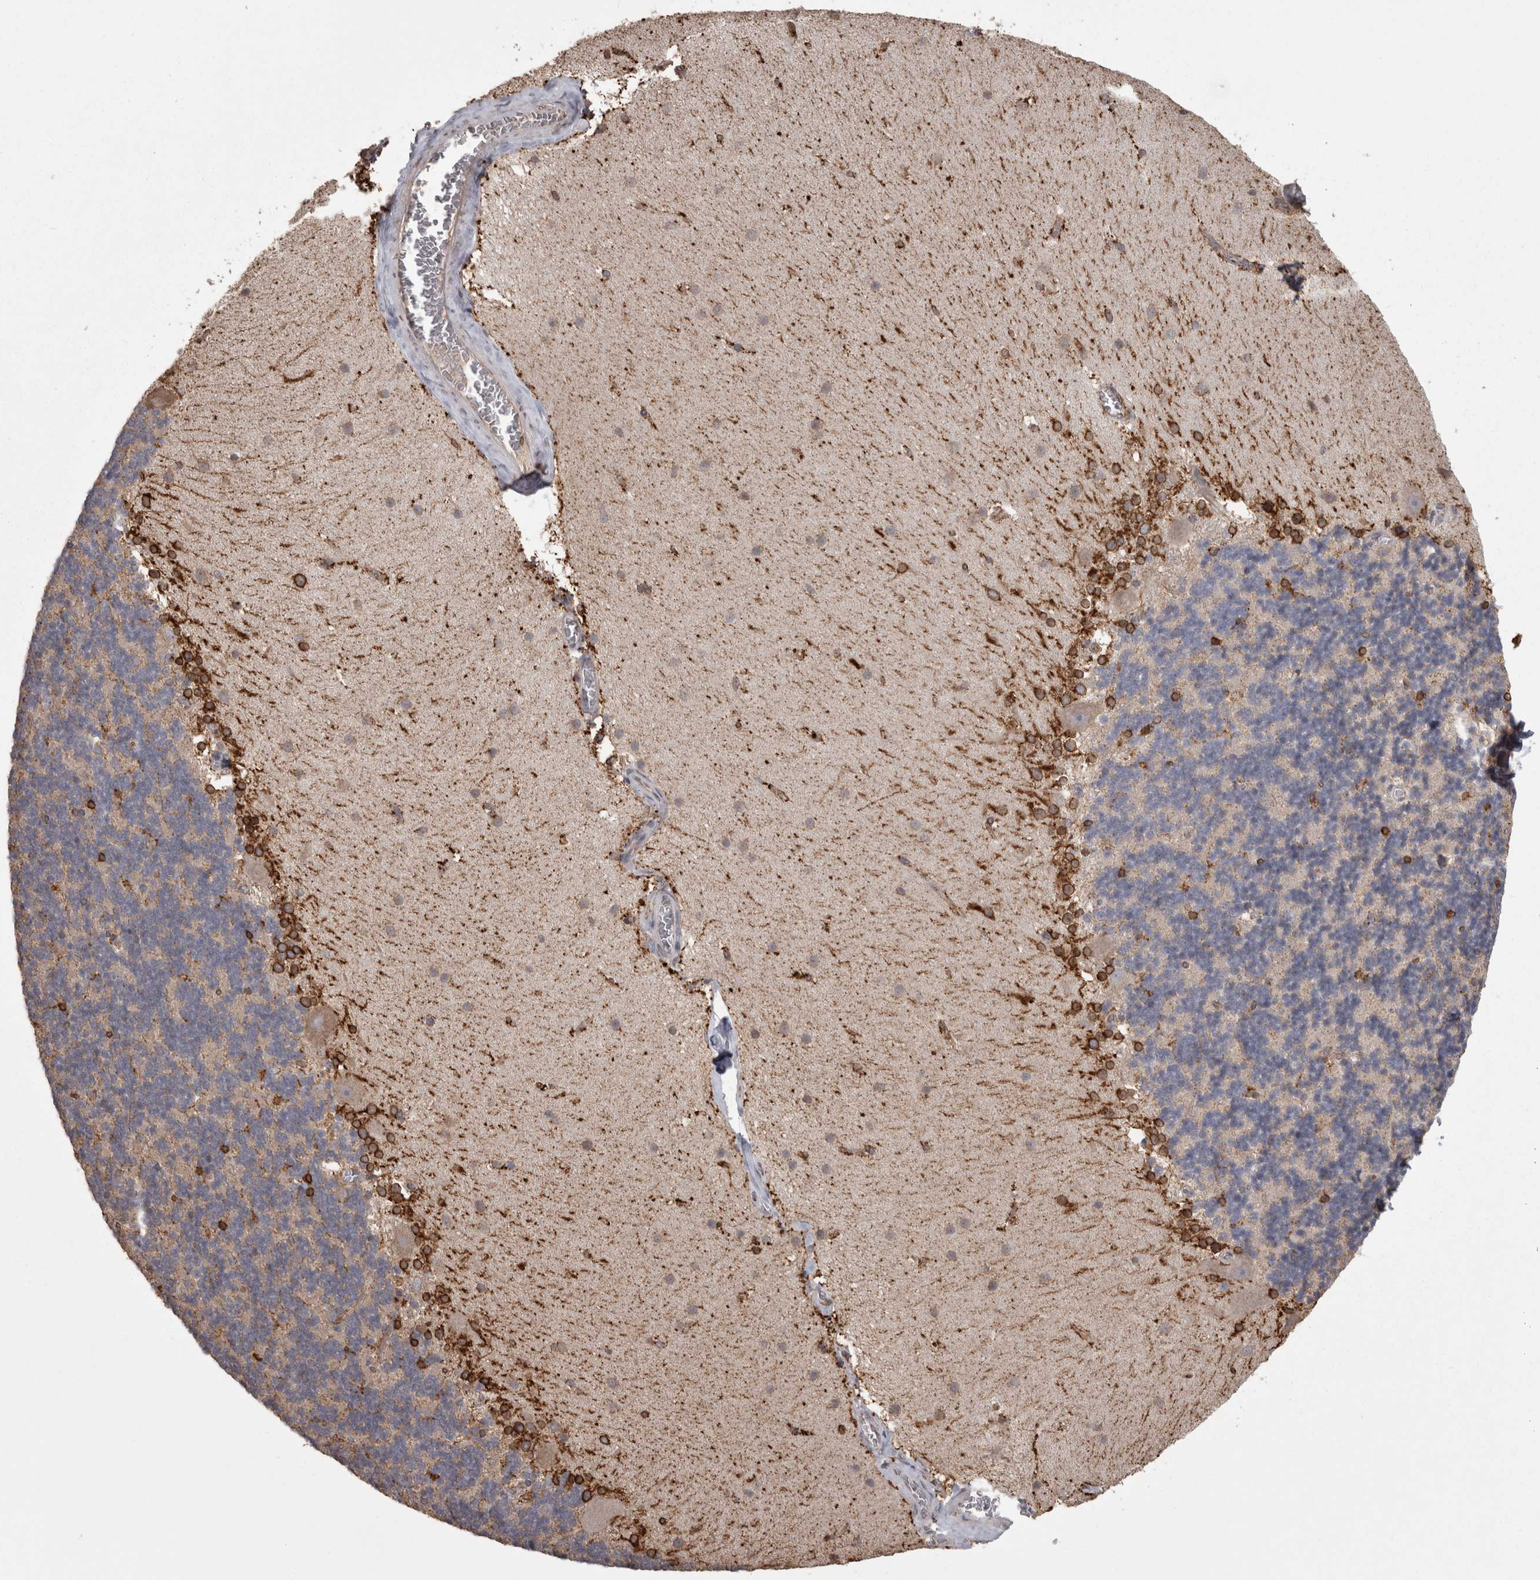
{"staining": {"intensity": "negative", "quantity": "none", "location": "none"}, "tissue": "cerebellum", "cell_type": "Cells in granular layer", "image_type": "normal", "snomed": [{"axis": "morphology", "description": "Normal tissue, NOS"}, {"axis": "topography", "description": "Cerebellum"}], "caption": "Protein analysis of unremarkable cerebellum demonstrates no significant staining in cells in granular layer. Brightfield microscopy of immunohistochemistry stained with DAB (3,3'-diaminobenzidine) (brown) and hematoxylin (blue), captured at high magnification.", "gene": "PON2", "patient": {"sex": "female", "age": 19}}